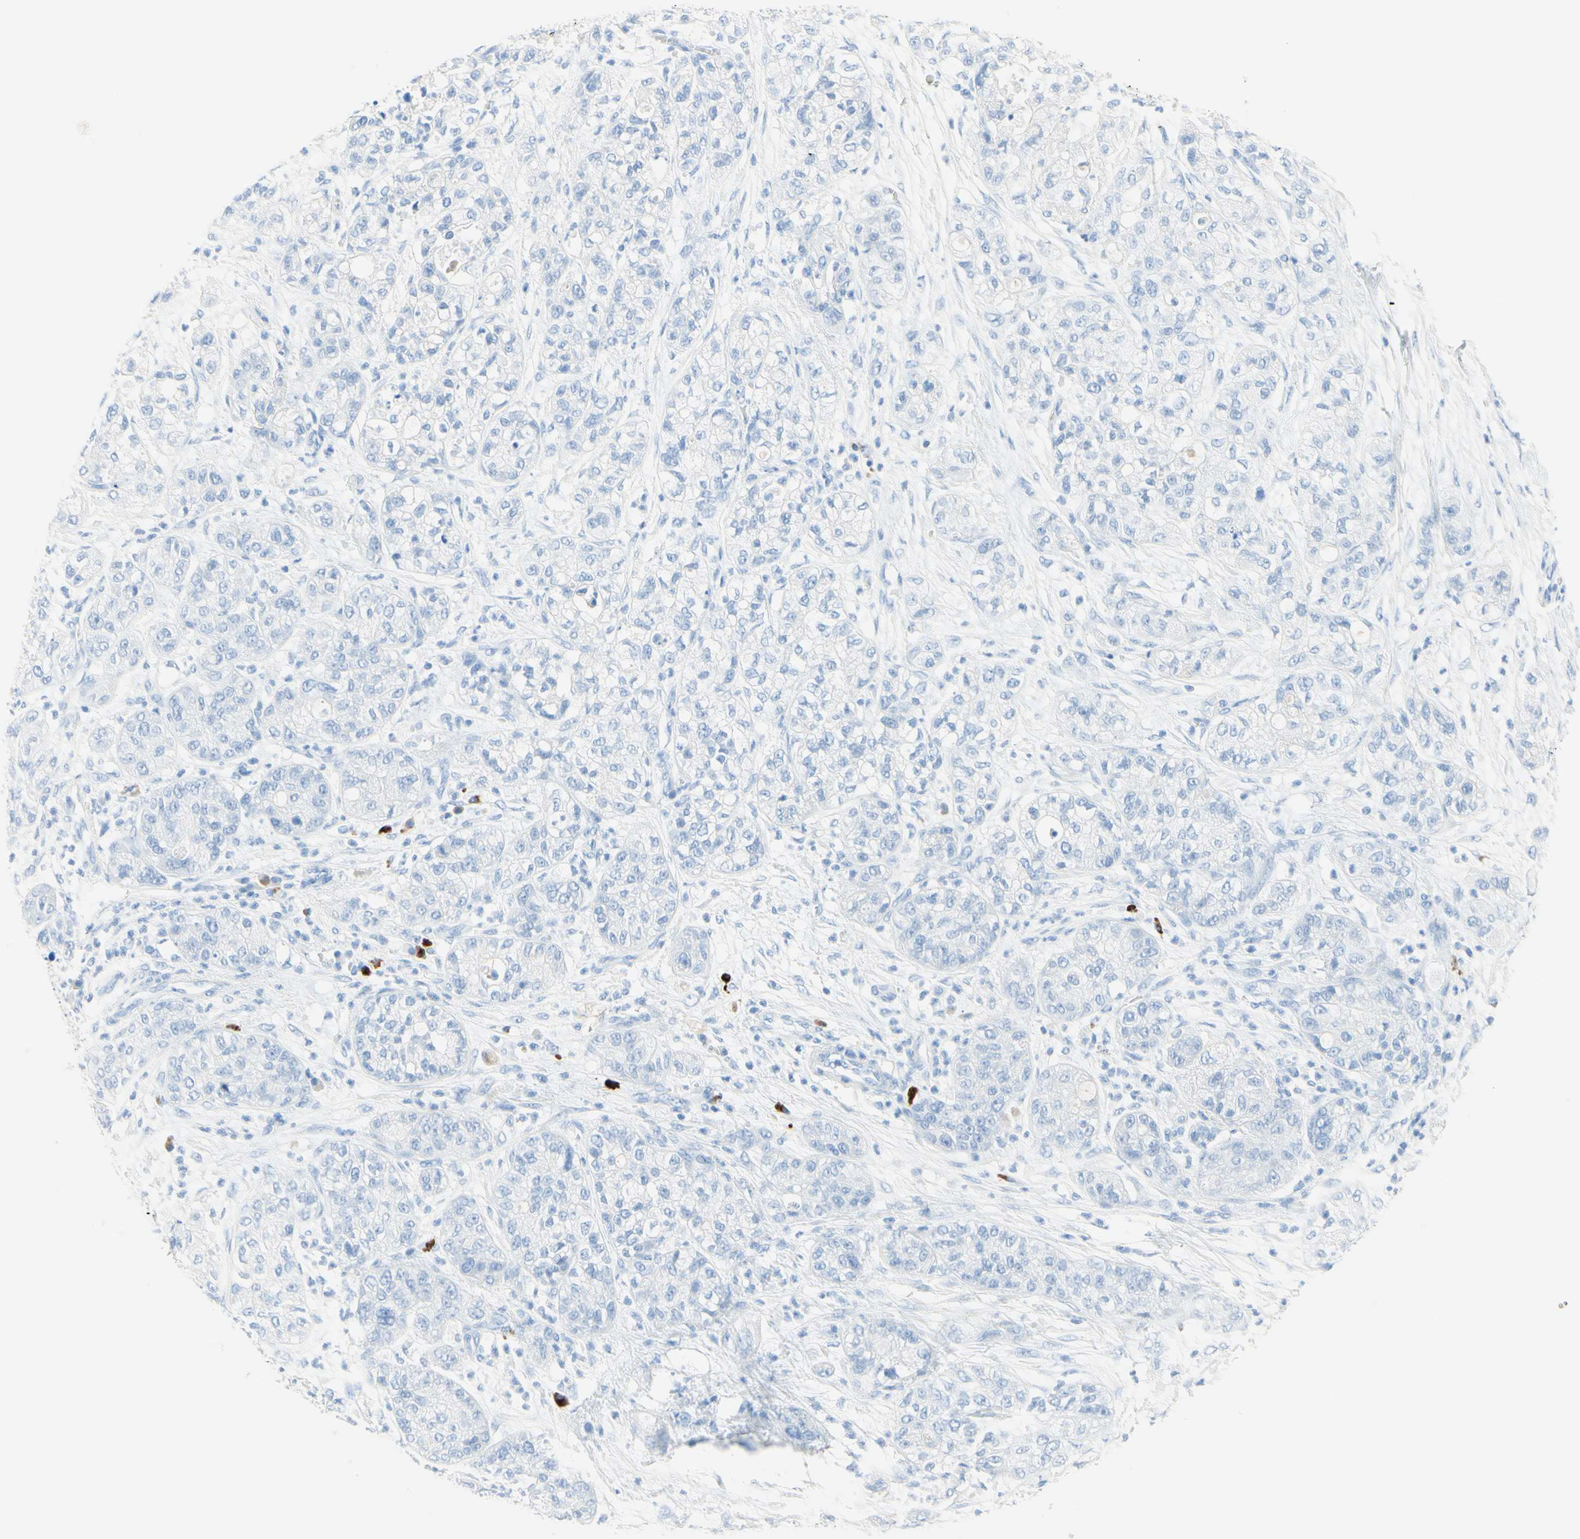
{"staining": {"intensity": "negative", "quantity": "none", "location": "none"}, "tissue": "pancreatic cancer", "cell_type": "Tumor cells", "image_type": "cancer", "snomed": [{"axis": "morphology", "description": "Adenocarcinoma, NOS"}, {"axis": "topography", "description": "Pancreas"}], "caption": "Tumor cells show no significant protein expression in pancreatic cancer.", "gene": "IL6ST", "patient": {"sex": "female", "age": 78}}